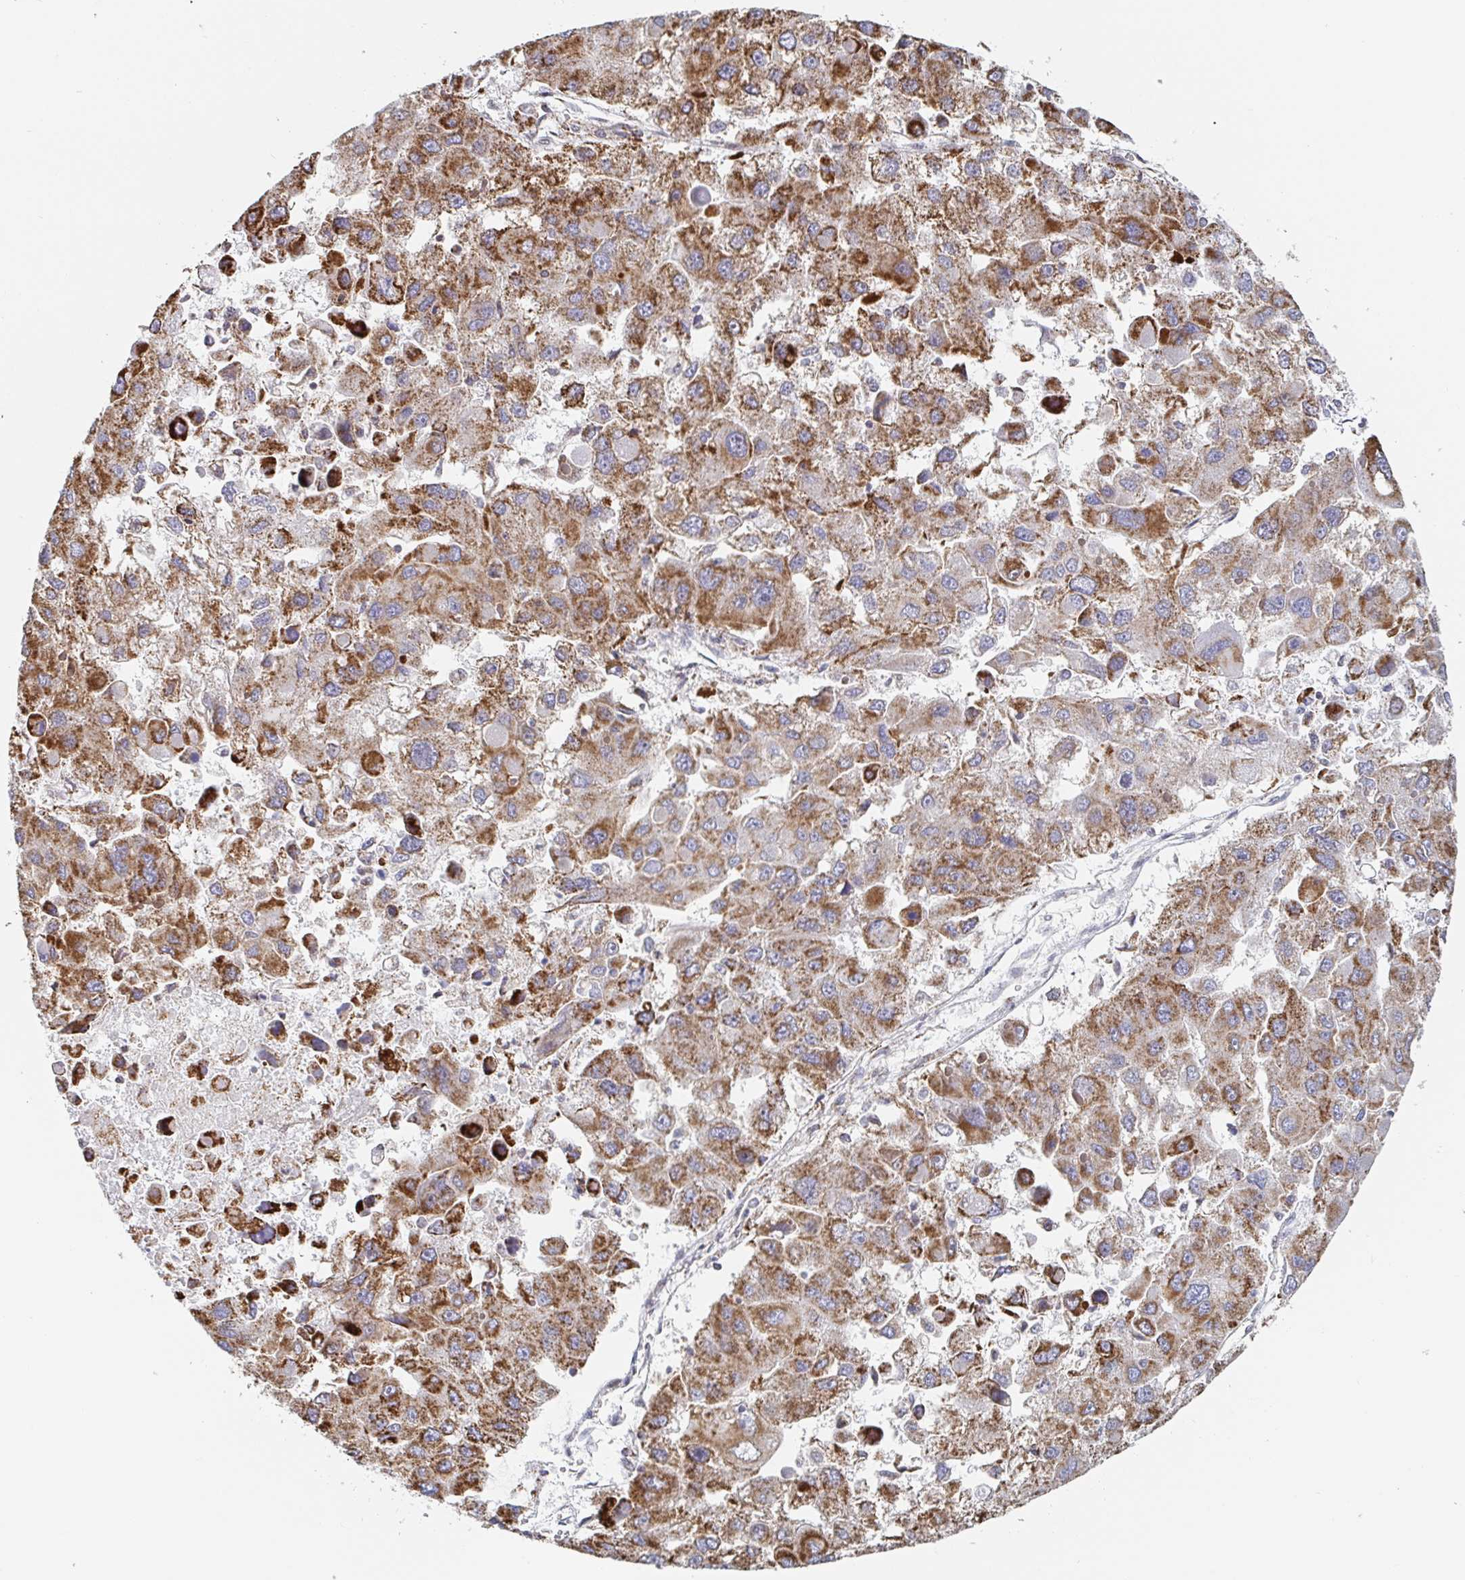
{"staining": {"intensity": "moderate", "quantity": ">75%", "location": "cytoplasmic/membranous"}, "tissue": "liver cancer", "cell_type": "Tumor cells", "image_type": "cancer", "snomed": [{"axis": "morphology", "description": "Carcinoma, Hepatocellular, NOS"}, {"axis": "topography", "description": "Liver"}], "caption": "Protein analysis of hepatocellular carcinoma (liver) tissue reveals moderate cytoplasmic/membranous positivity in approximately >75% of tumor cells. The staining was performed using DAB (3,3'-diaminobenzidine), with brown indicating positive protein expression. Nuclei are stained blue with hematoxylin.", "gene": "STARD8", "patient": {"sex": "female", "age": 41}}